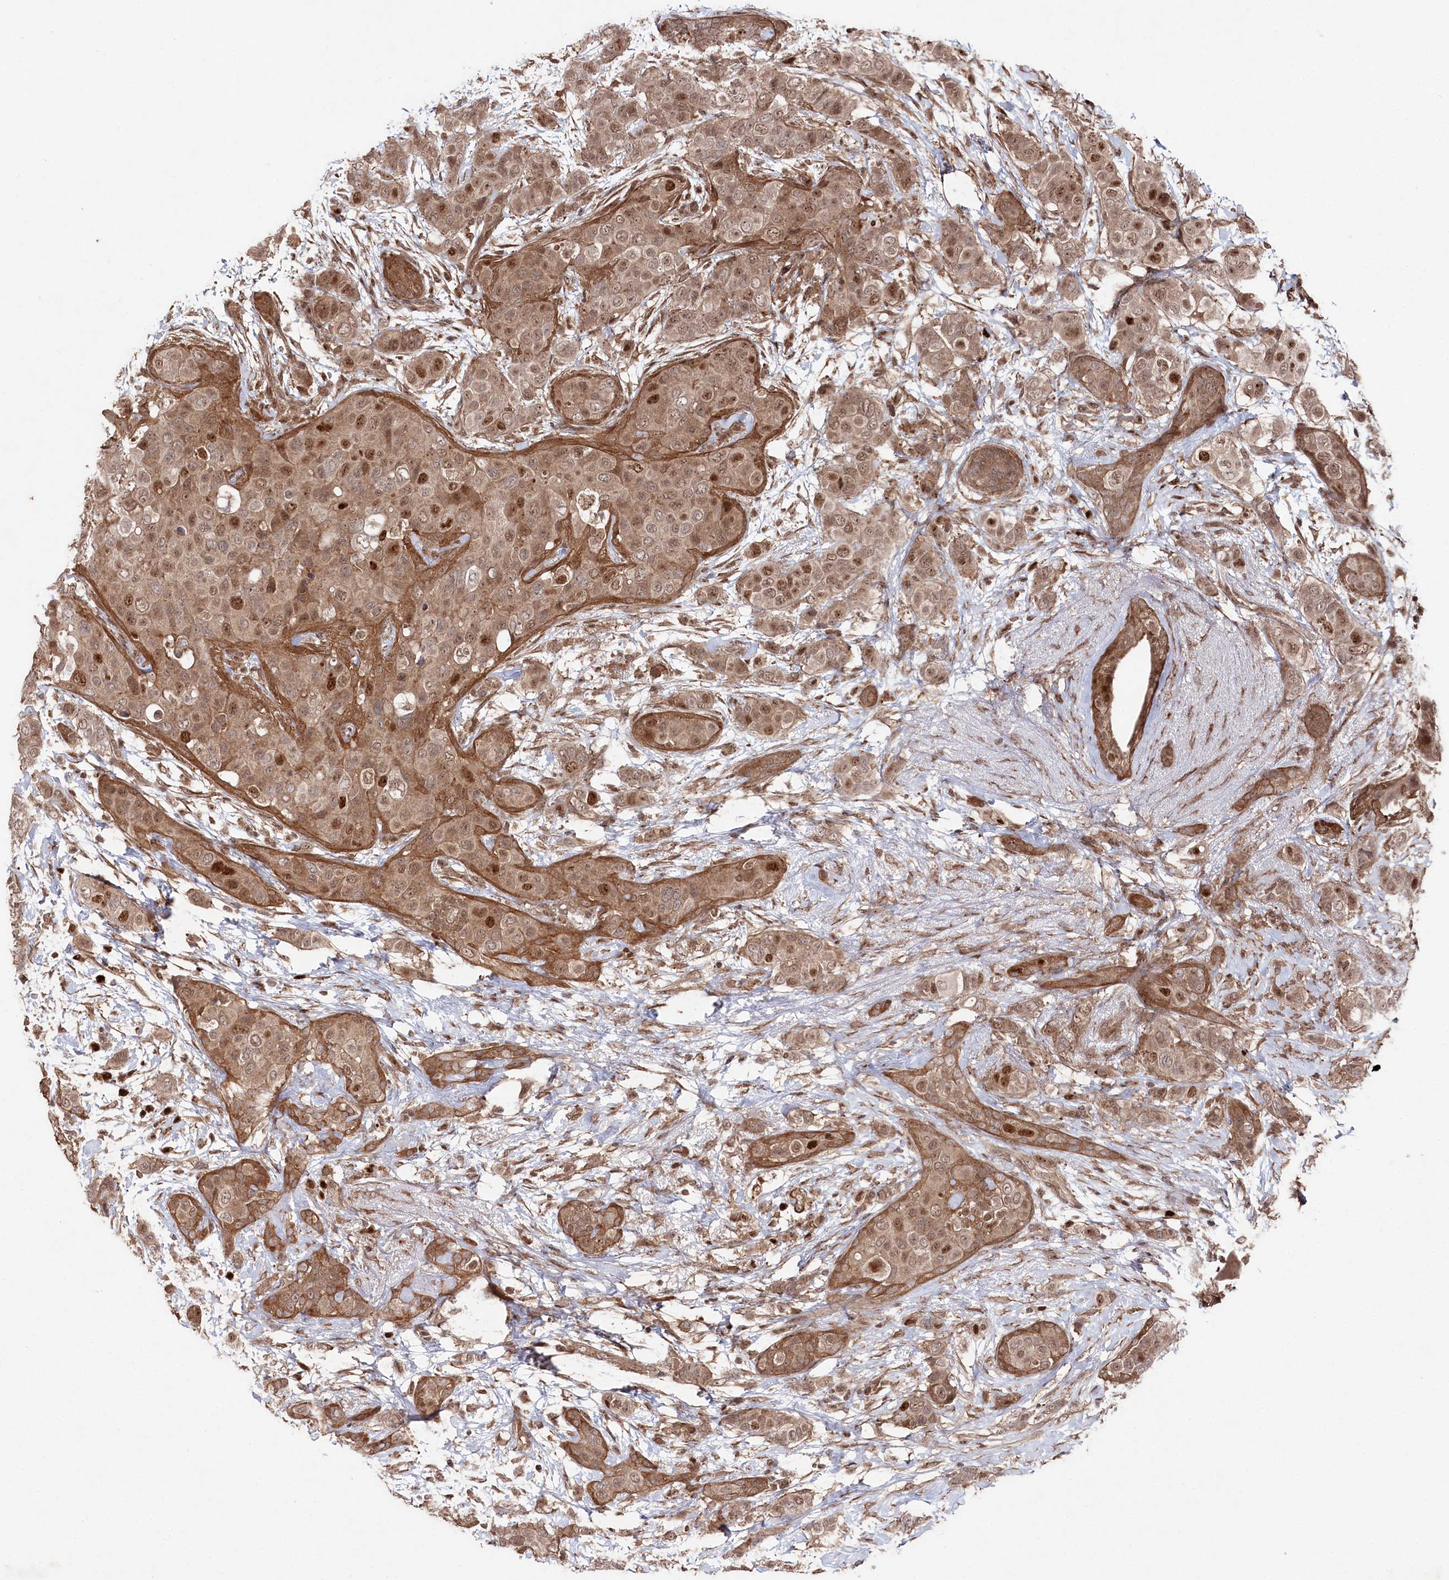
{"staining": {"intensity": "moderate", "quantity": ">75%", "location": "cytoplasmic/membranous,nuclear"}, "tissue": "breast cancer", "cell_type": "Tumor cells", "image_type": "cancer", "snomed": [{"axis": "morphology", "description": "Lobular carcinoma"}, {"axis": "topography", "description": "Breast"}], "caption": "Human breast lobular carcinoma stained for a protein (brown) displays moderate cytoplasmic/membranous and nuclear positive expression in approximately >75% of tumor cells.", "gene": "BORCS7", "patient": {"sex": "female", "age": 51}}